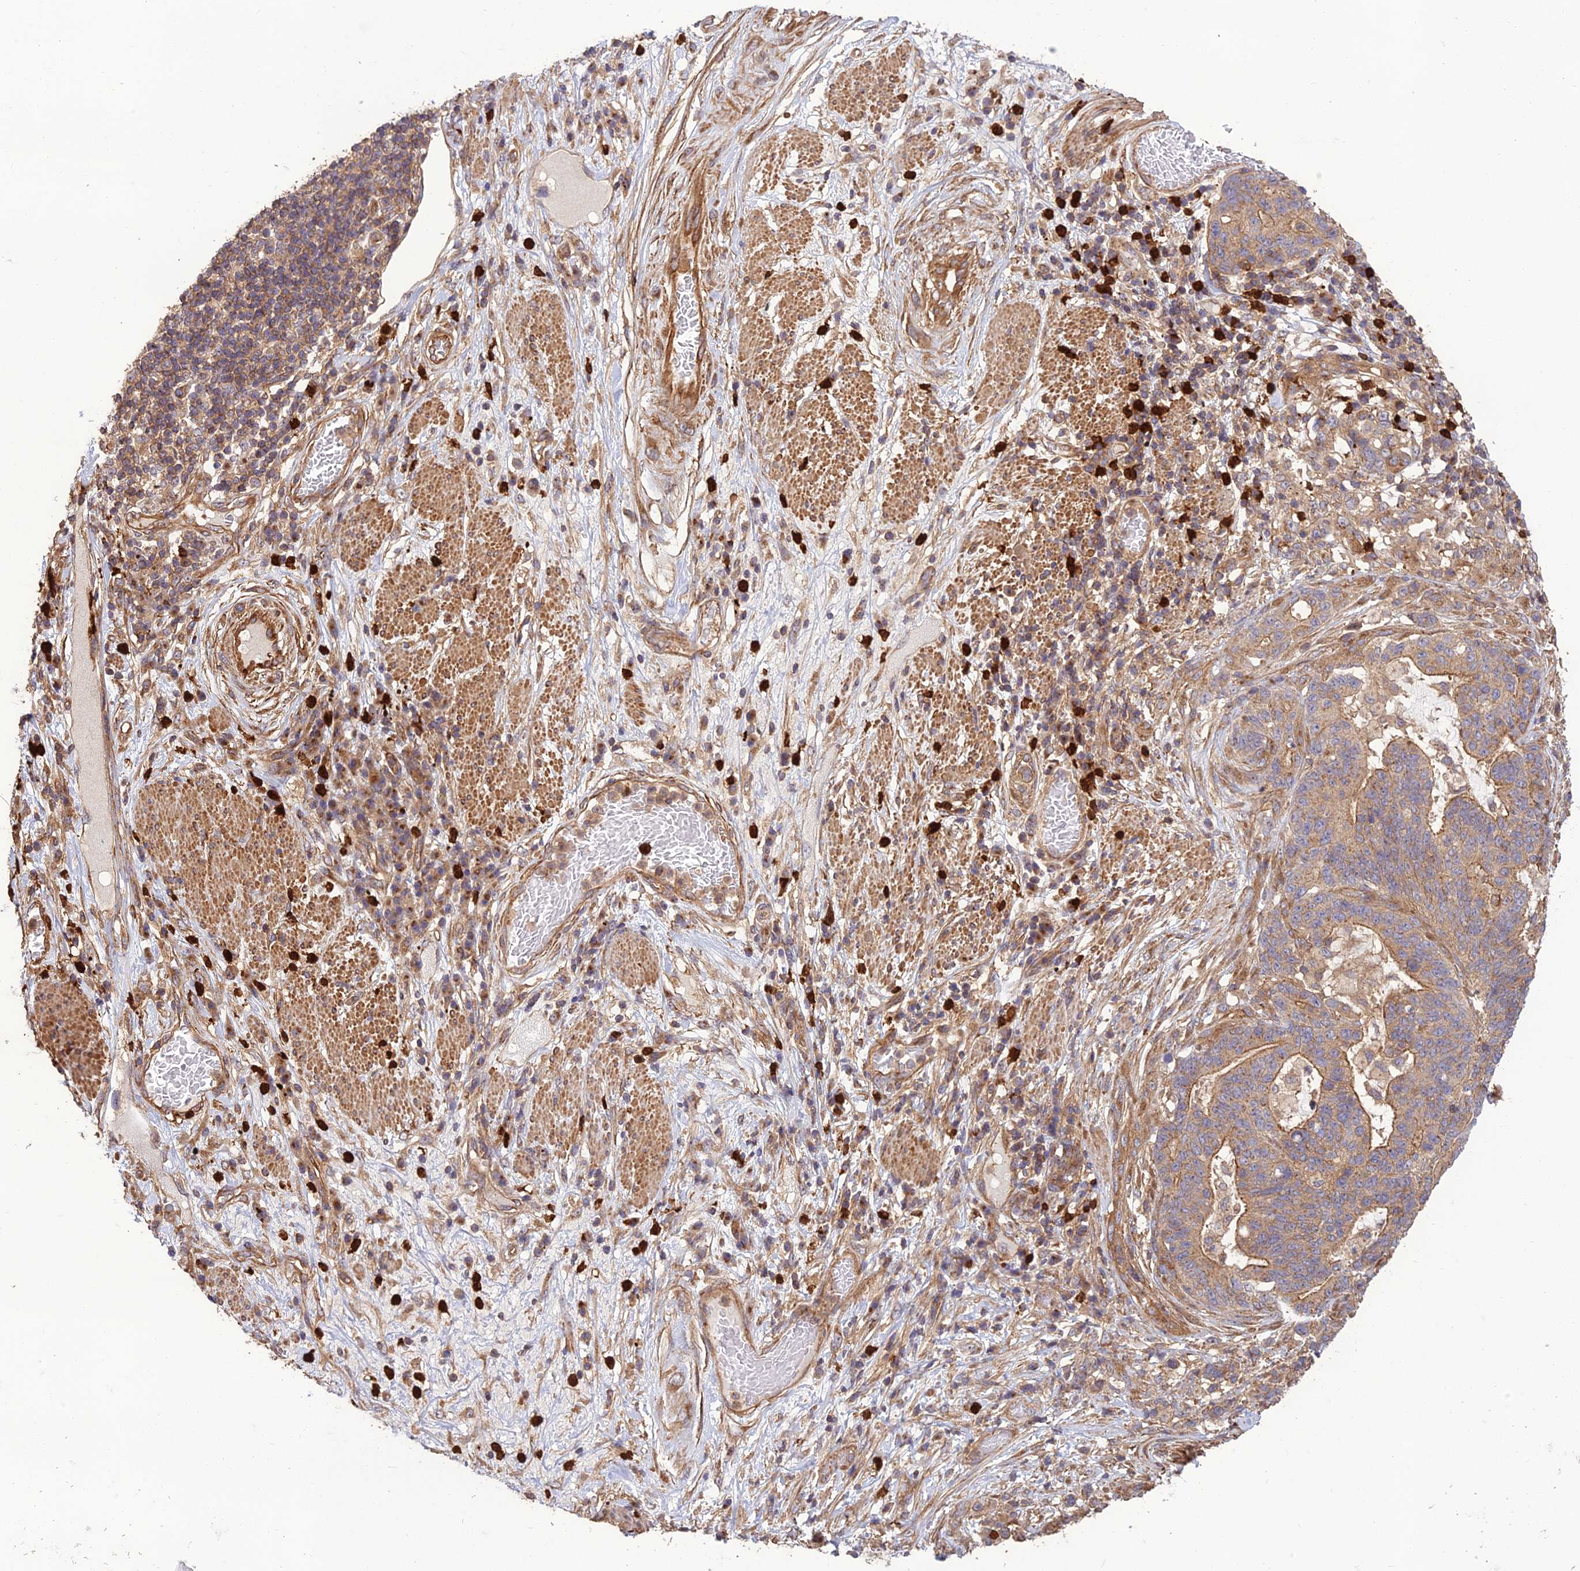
{"staining": {"intensity": "moderate", "quantity": ">75%", "location": "cytoplasmic/membranous"}, "tissue": "stomach cancer", "cell_type": "Tumor cells", "image_type": "cancer", "snomed": [{"axis": "morphology", "description": "Normal tissue, NOS"}, {"axis": "morphology", "description": "Adenocarcinoma, NOS"}, {"axis": "topography", "description": "Stomach"}], "caption": "Protein staining of adenocarcinoma (stomach) tissue reveals moderate cytoplasmic/membranous staining in about >75% of tumor cells.", "gene": "TMEM131L", "patient": {"sex": "female", "age": 64}}